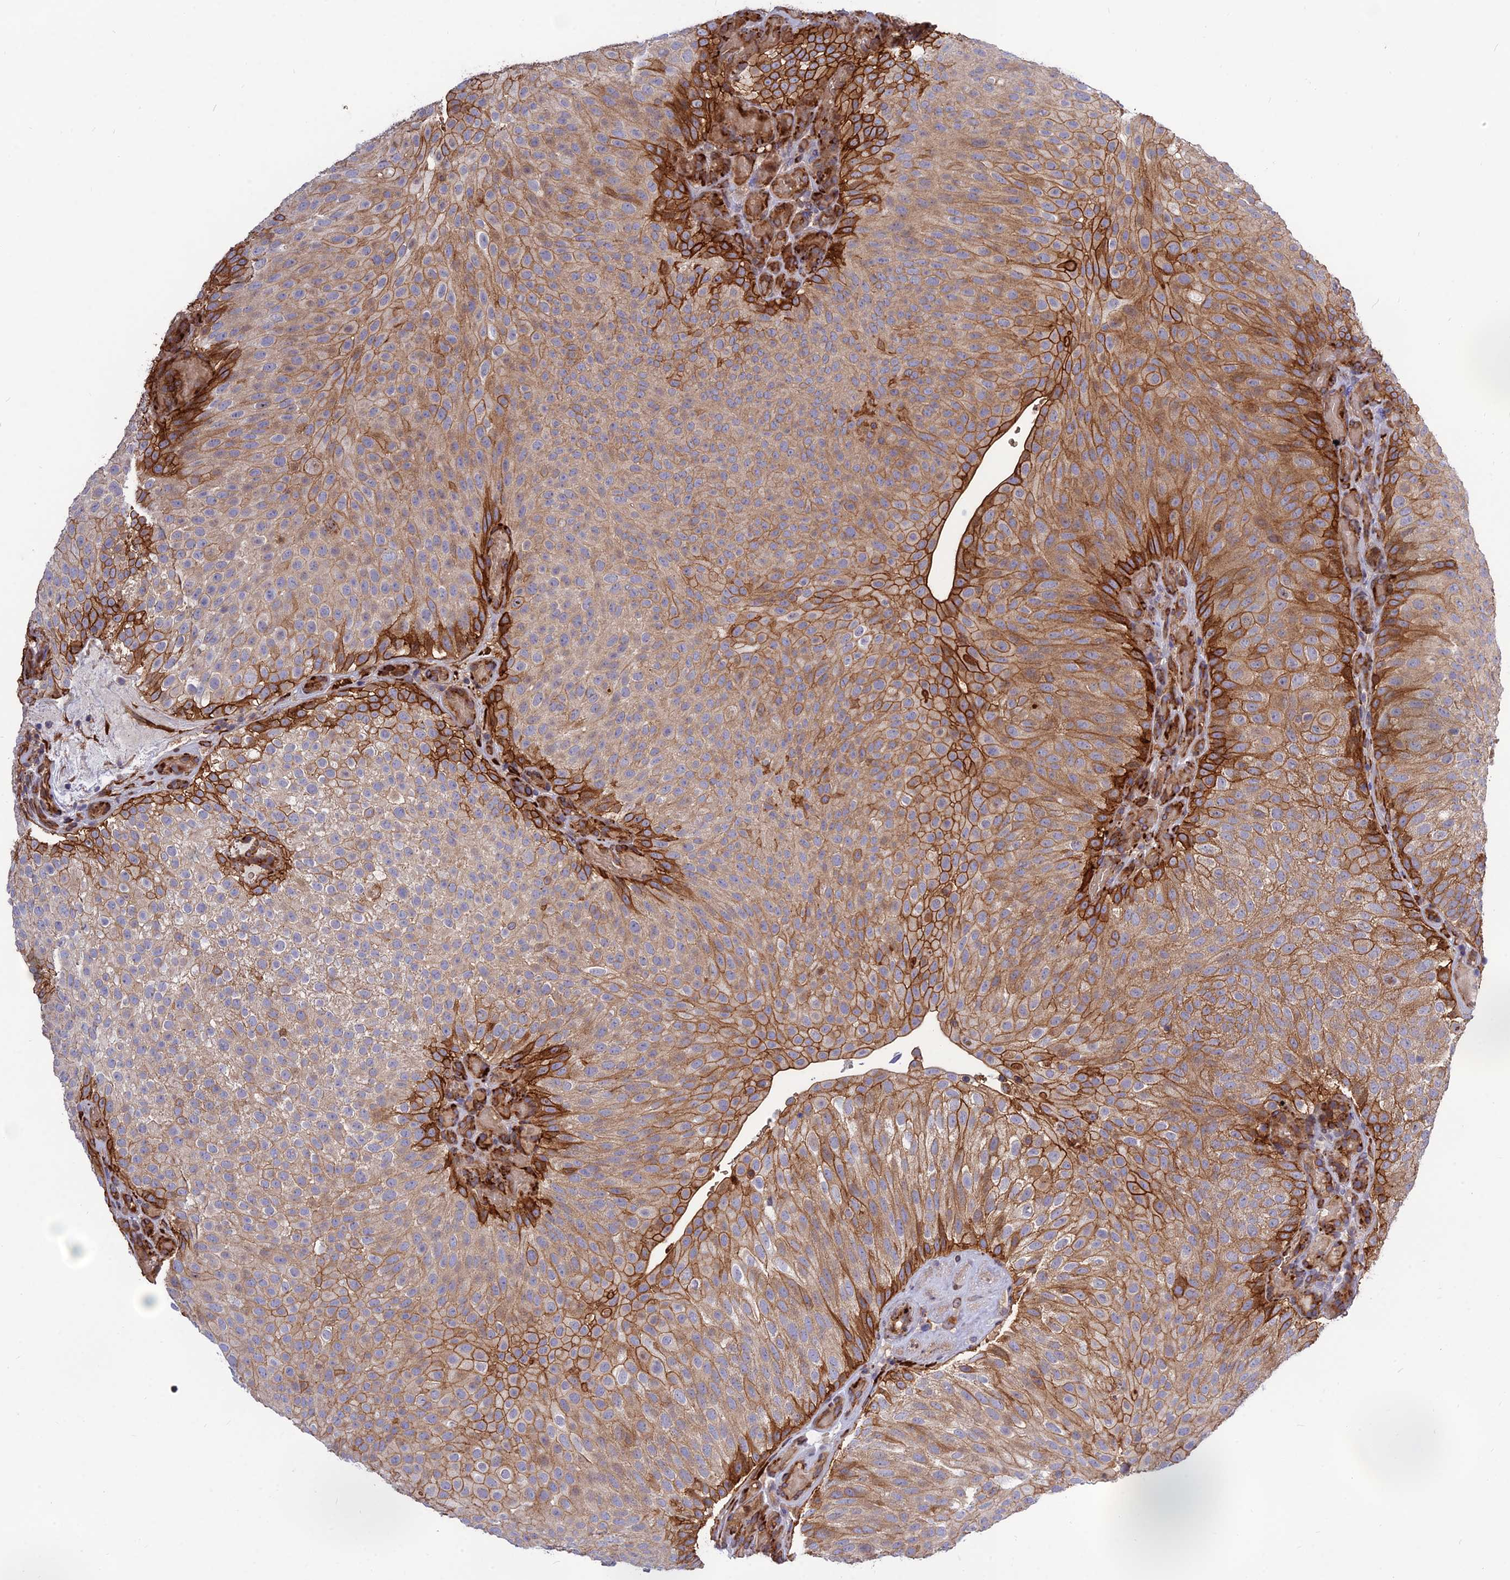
{"staining": {"intensity": "strong", "quantity": "25%-75%", "location": "cytoplasmic/membranous"}, "tissue": "urothelial cancer", "cell_type": "Tumor cells", "image_type": "cancer", "snomed": [{"axis": "morphology", "description": "Urothelial carcinoma, Low grade"}, {"axis": "topography", "description": "Urinary bladder"}], "caption": "A brown stain labels strong cytoplasmic/membranous staining of a protein in human urothelial carcinoma (low-grade) tumor cells.", "gene": "CRTAP", "patient": {"sex": "male", "age": 78}}